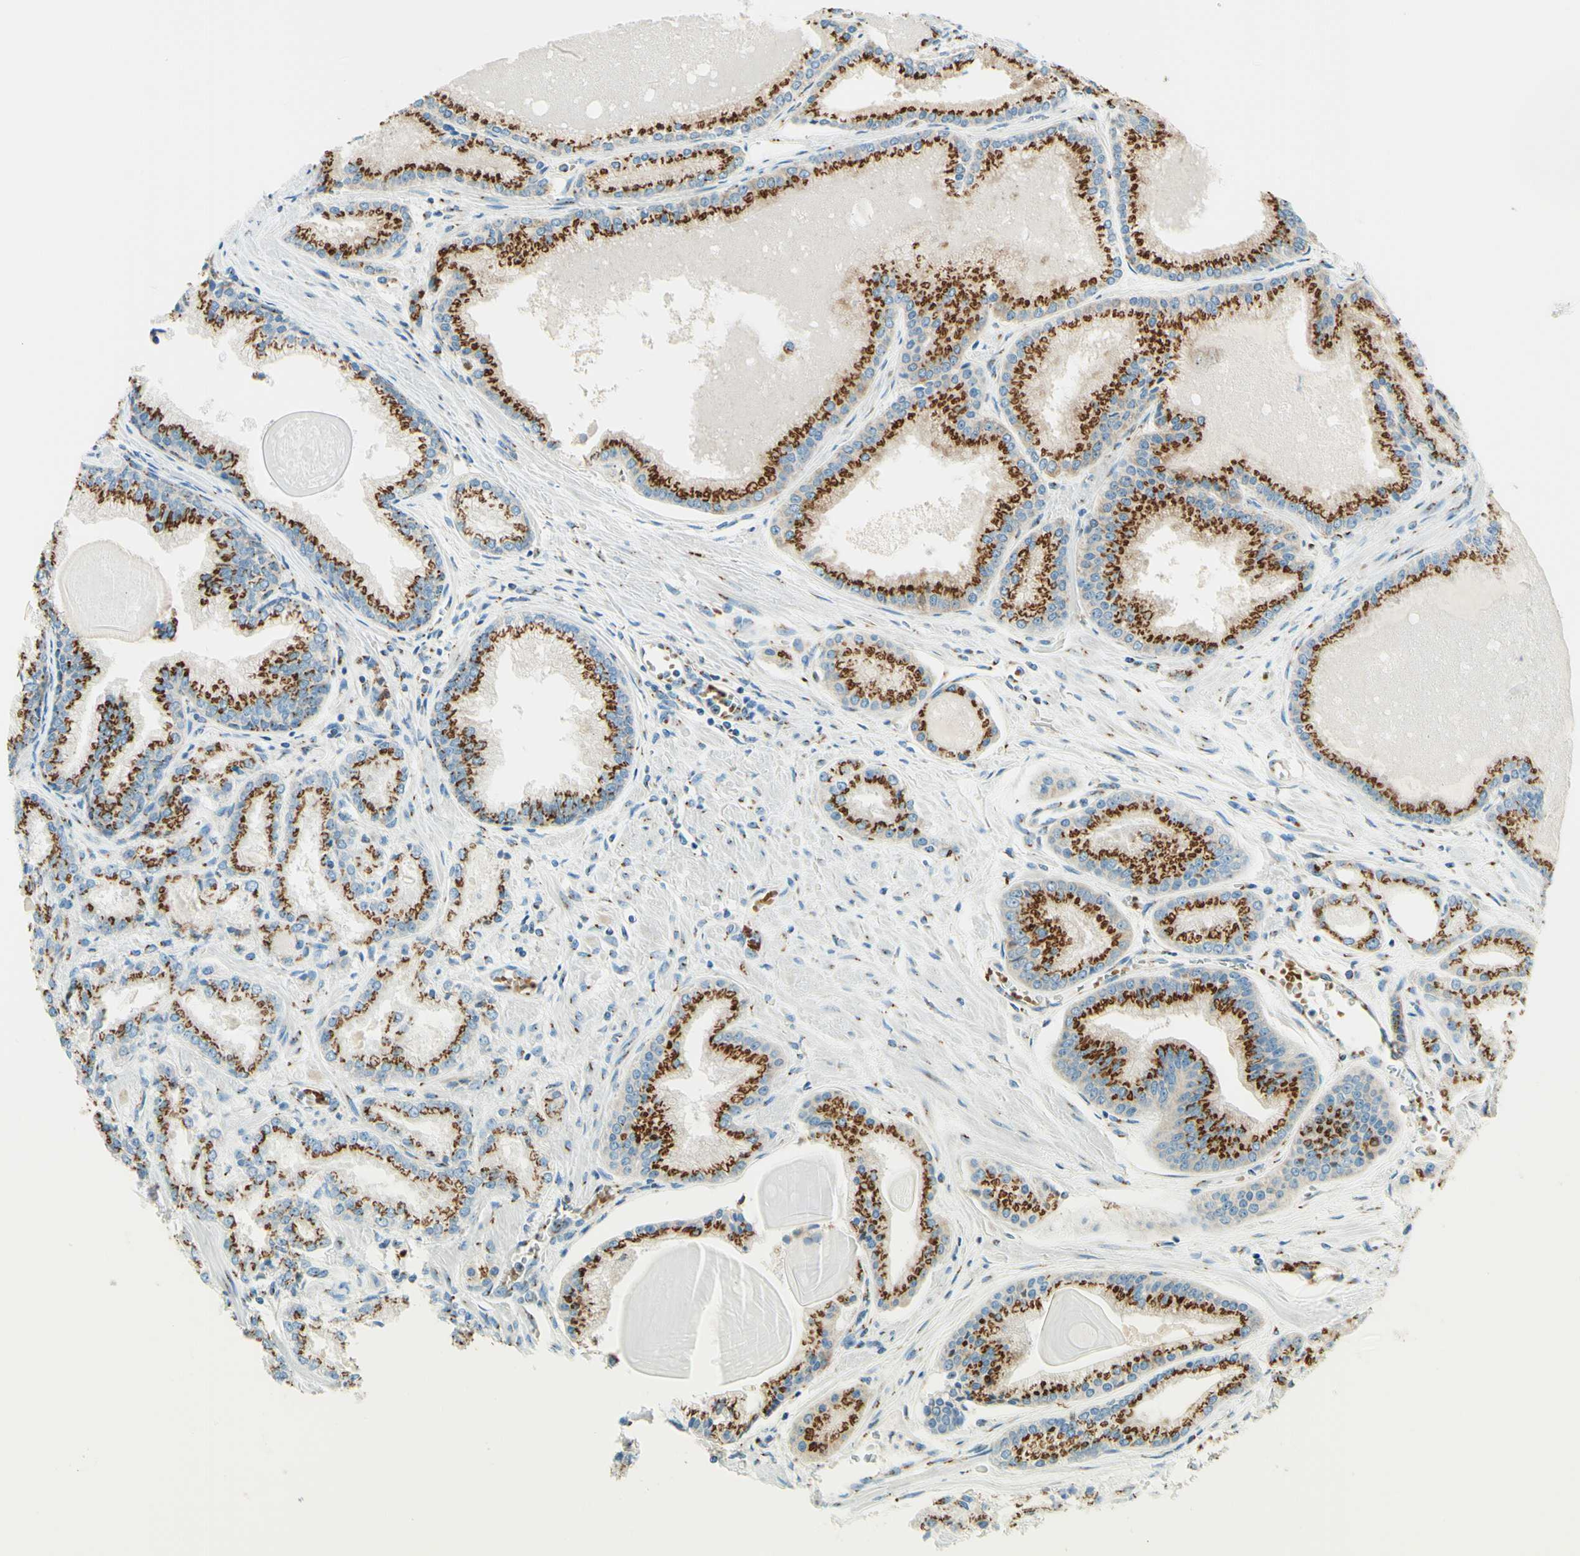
{"staining": {"intensity": "strong", "quantity": ">75%", "location": "cytoplasmic/membranous"}, "tissue": "prostate cancer", "cell_type": "Tumor cells", "image_type": "cancer", "snomed": [{"axis": "morphology", "description": "Adenocarcinoma, Low grade"}, {"axis": "topography", "description": "Prostate"}], "caption": "Immunohistochemistry (DAB (3,3'-diaminobenzidine)) staining of prostate low-grade adenocarcinoma displays strong cytoplasmic/membranous protein positivity in approximately >75% of tumor cells.", "gene": "GOLGB1", "patient": {"sex": "male", "age": 59}}